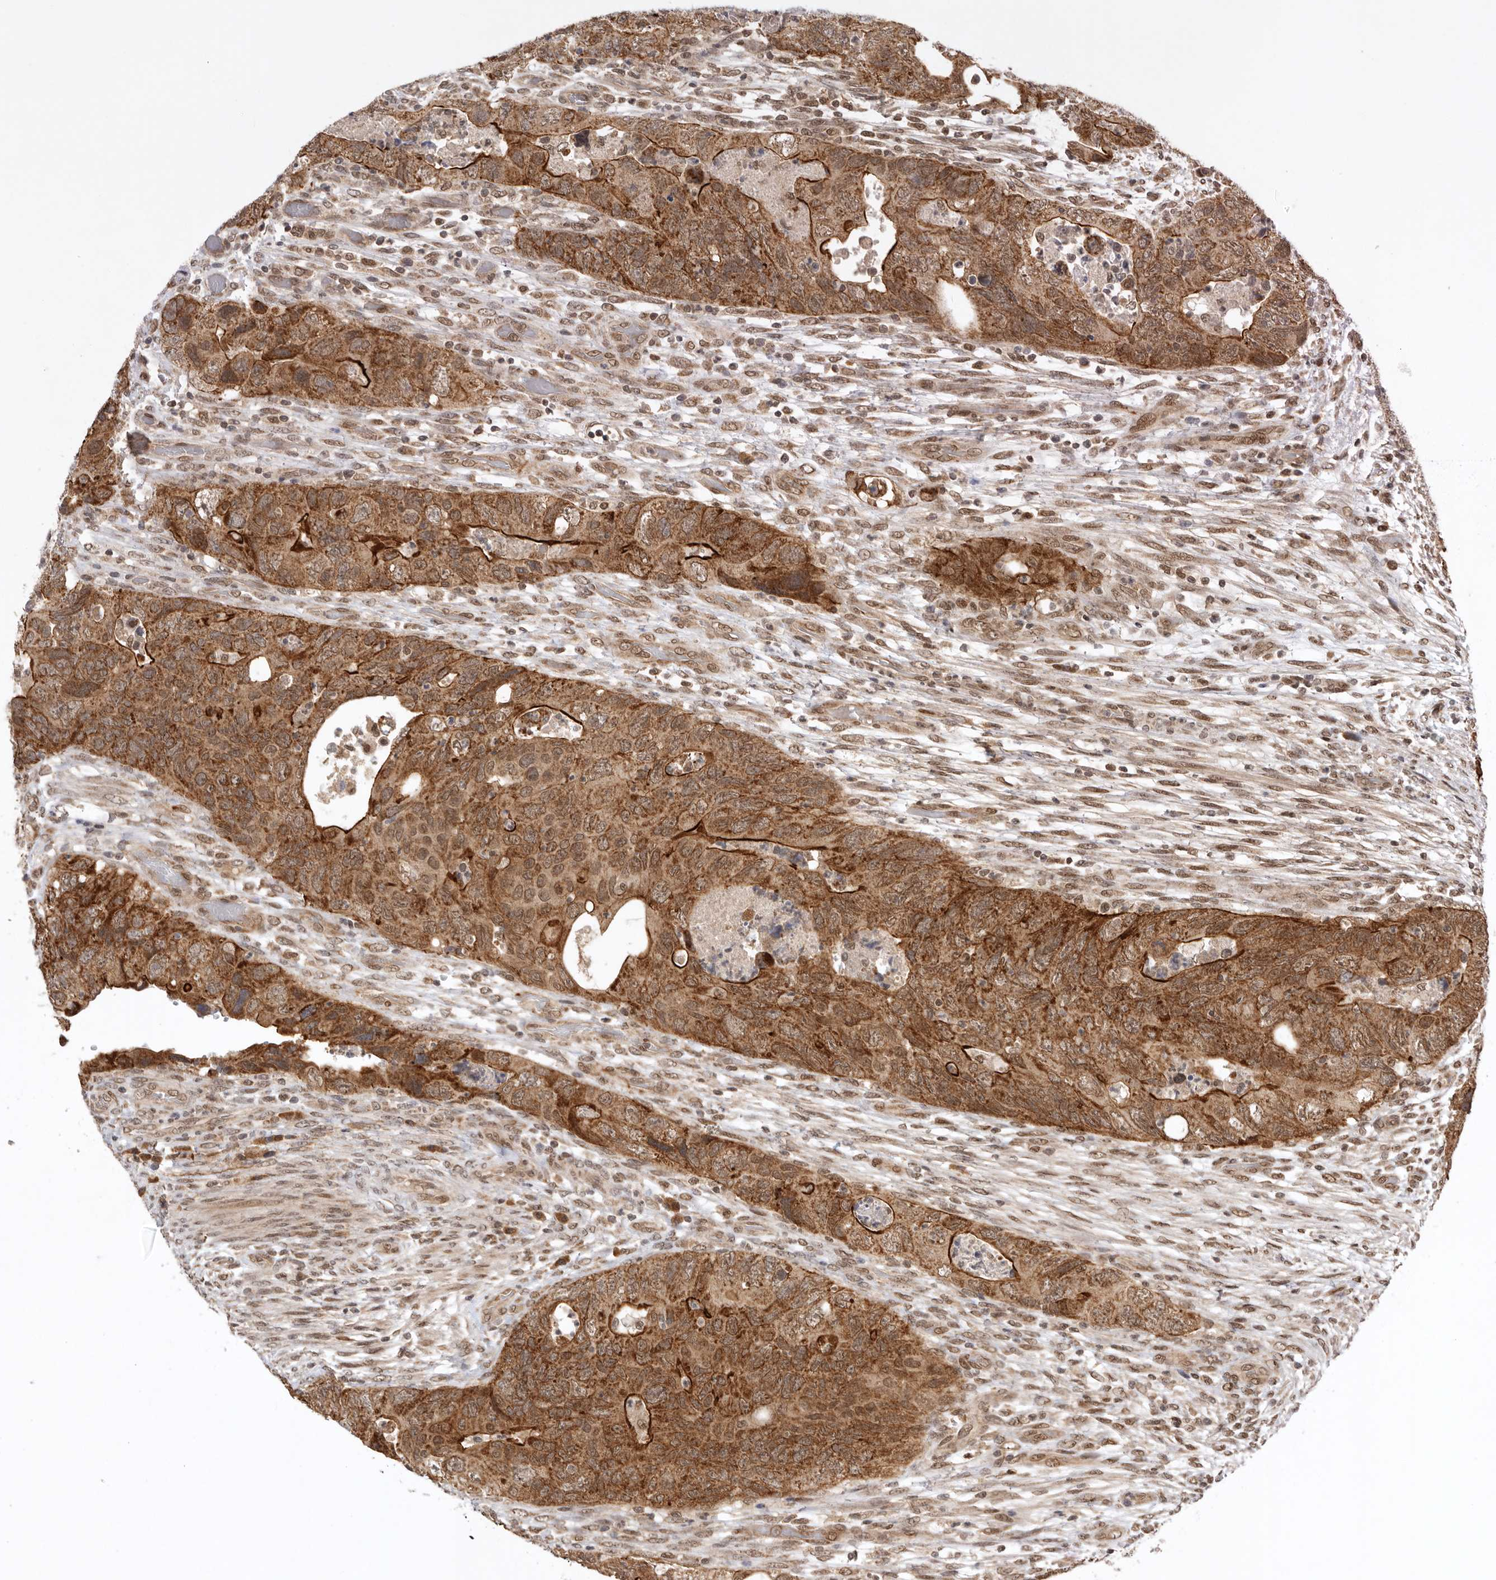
{"staining": {"intensity": "moderate", "quantity": ">75%", "location": "cytoplasmic/membranous,nuclear"}, "tissue": "colorectal cancer", "cell_type": "Tumor cells", "image_type": "cancer", "snomed": [{"axis": "morphology", "description": "Adenocarcinoma, NOS"}, {"axis": "topography", "description": "Rectum"}], "caption": "Adenocarcinoma (colorectal) stained with a brown dye shows moderate cytoplasmic/membranous and nuclear positive staining in approximately >75% of tumor cells.", "gene": "TARS2", "patient": {"sex": "male", "age": 63}}